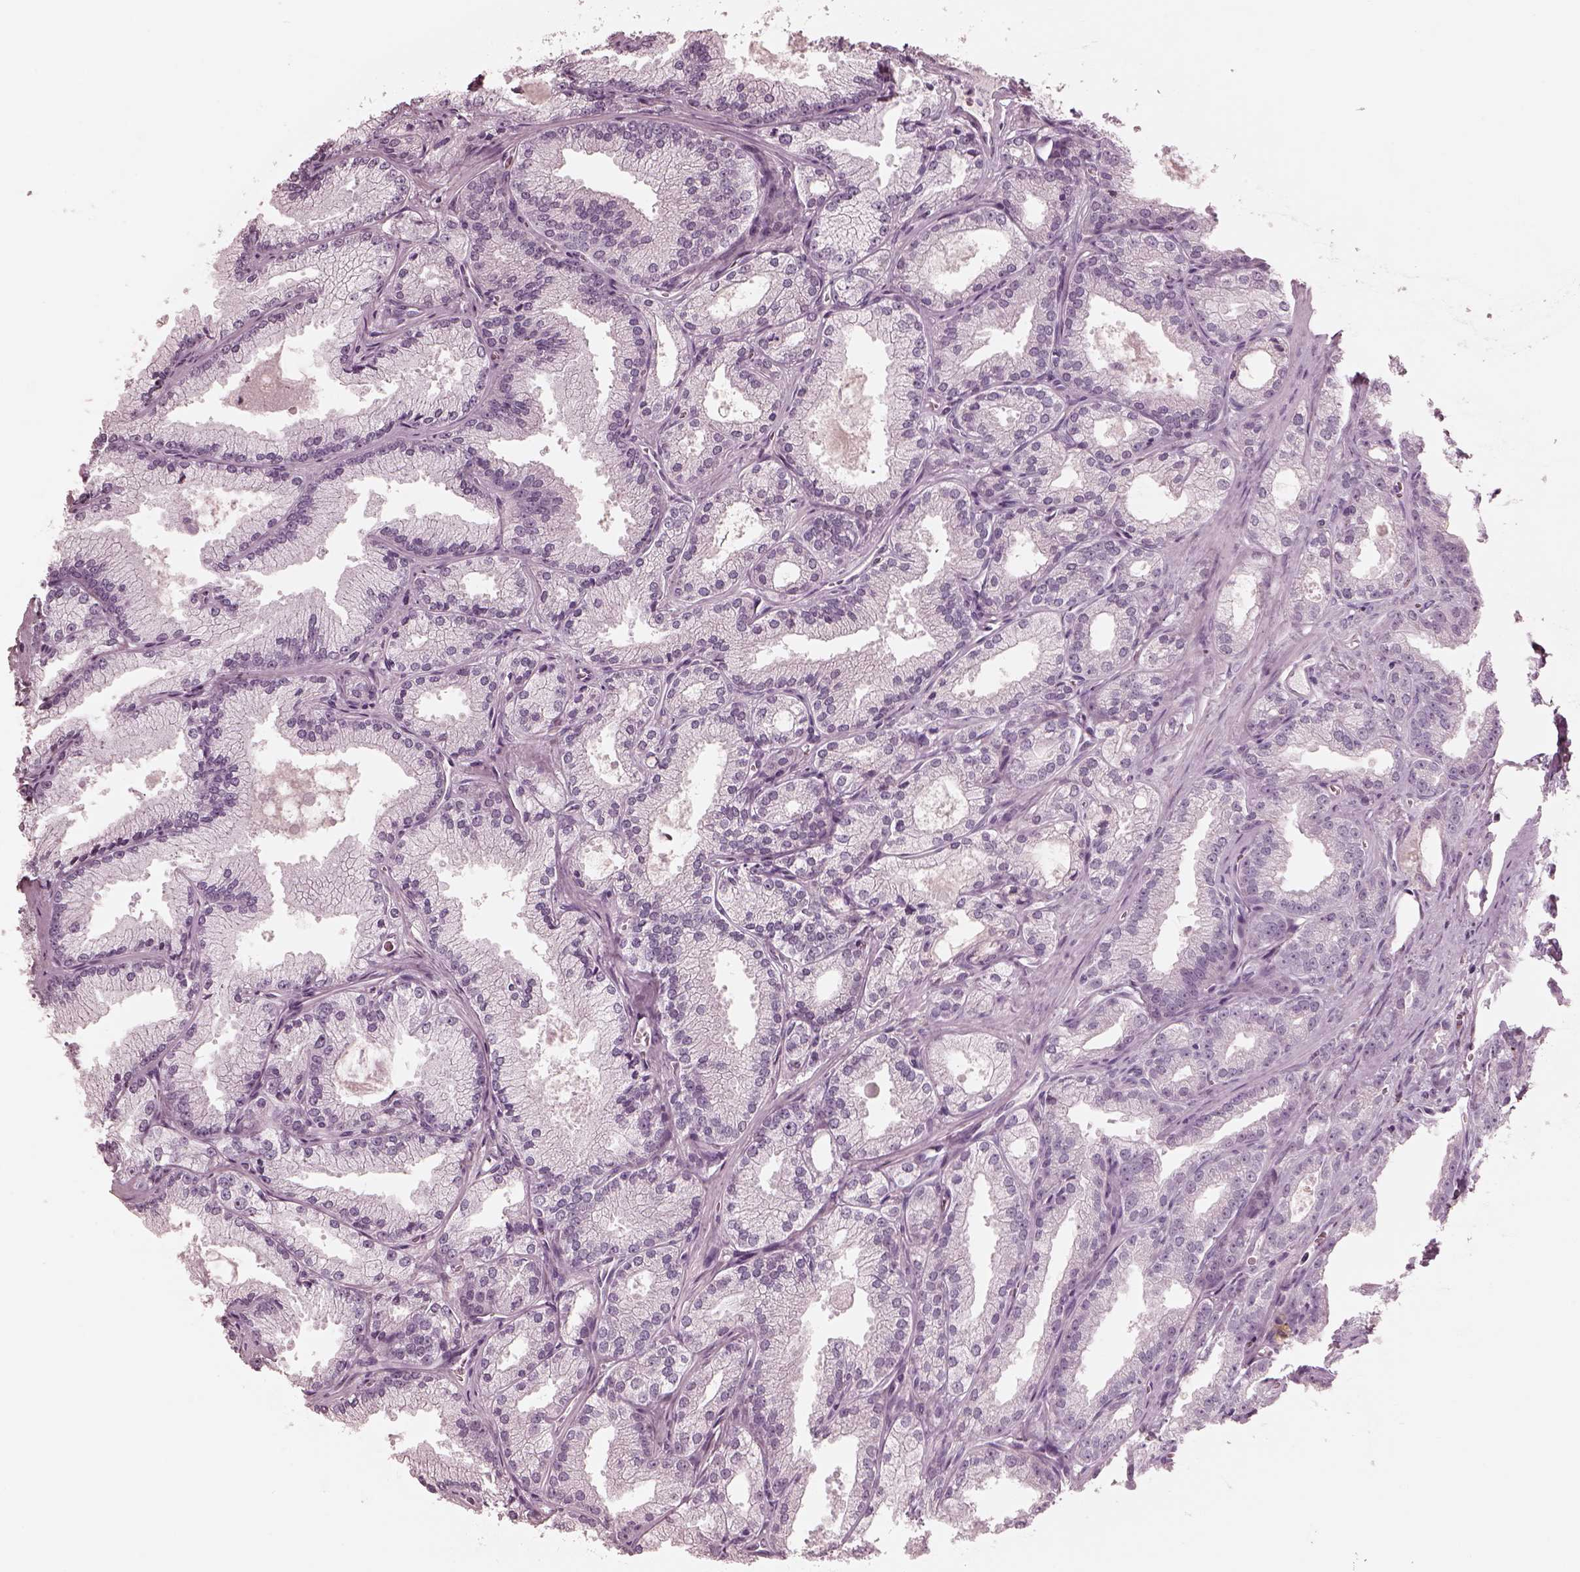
{"staining": {"intensity": "negative", "quantity": "none", "location": "none"}, "tissue": "prostate cancer", "cell_type": "Tumor cells", "image_type": "cancer", "snomed": [{"axis": "morphology", "description": "Adenocarcinoma, NOS"}, {"axis": "morphology", "description": "Adenocarcinoma, High grade"}, {"axis": "topography", "description": "Prostate"}], "caption": "Prostate adenocarcinoma was stained to show a protein in brown. There is no significant positivity in tumor cells. (Stains: DAB (3,3'-diaminobenzidine) IHC with hematoxylin counter stain, Microscopy: brightfield microscopy at high magnification).", "gene": "CADM2", "patient": {"sex": "male", "age": 70}}